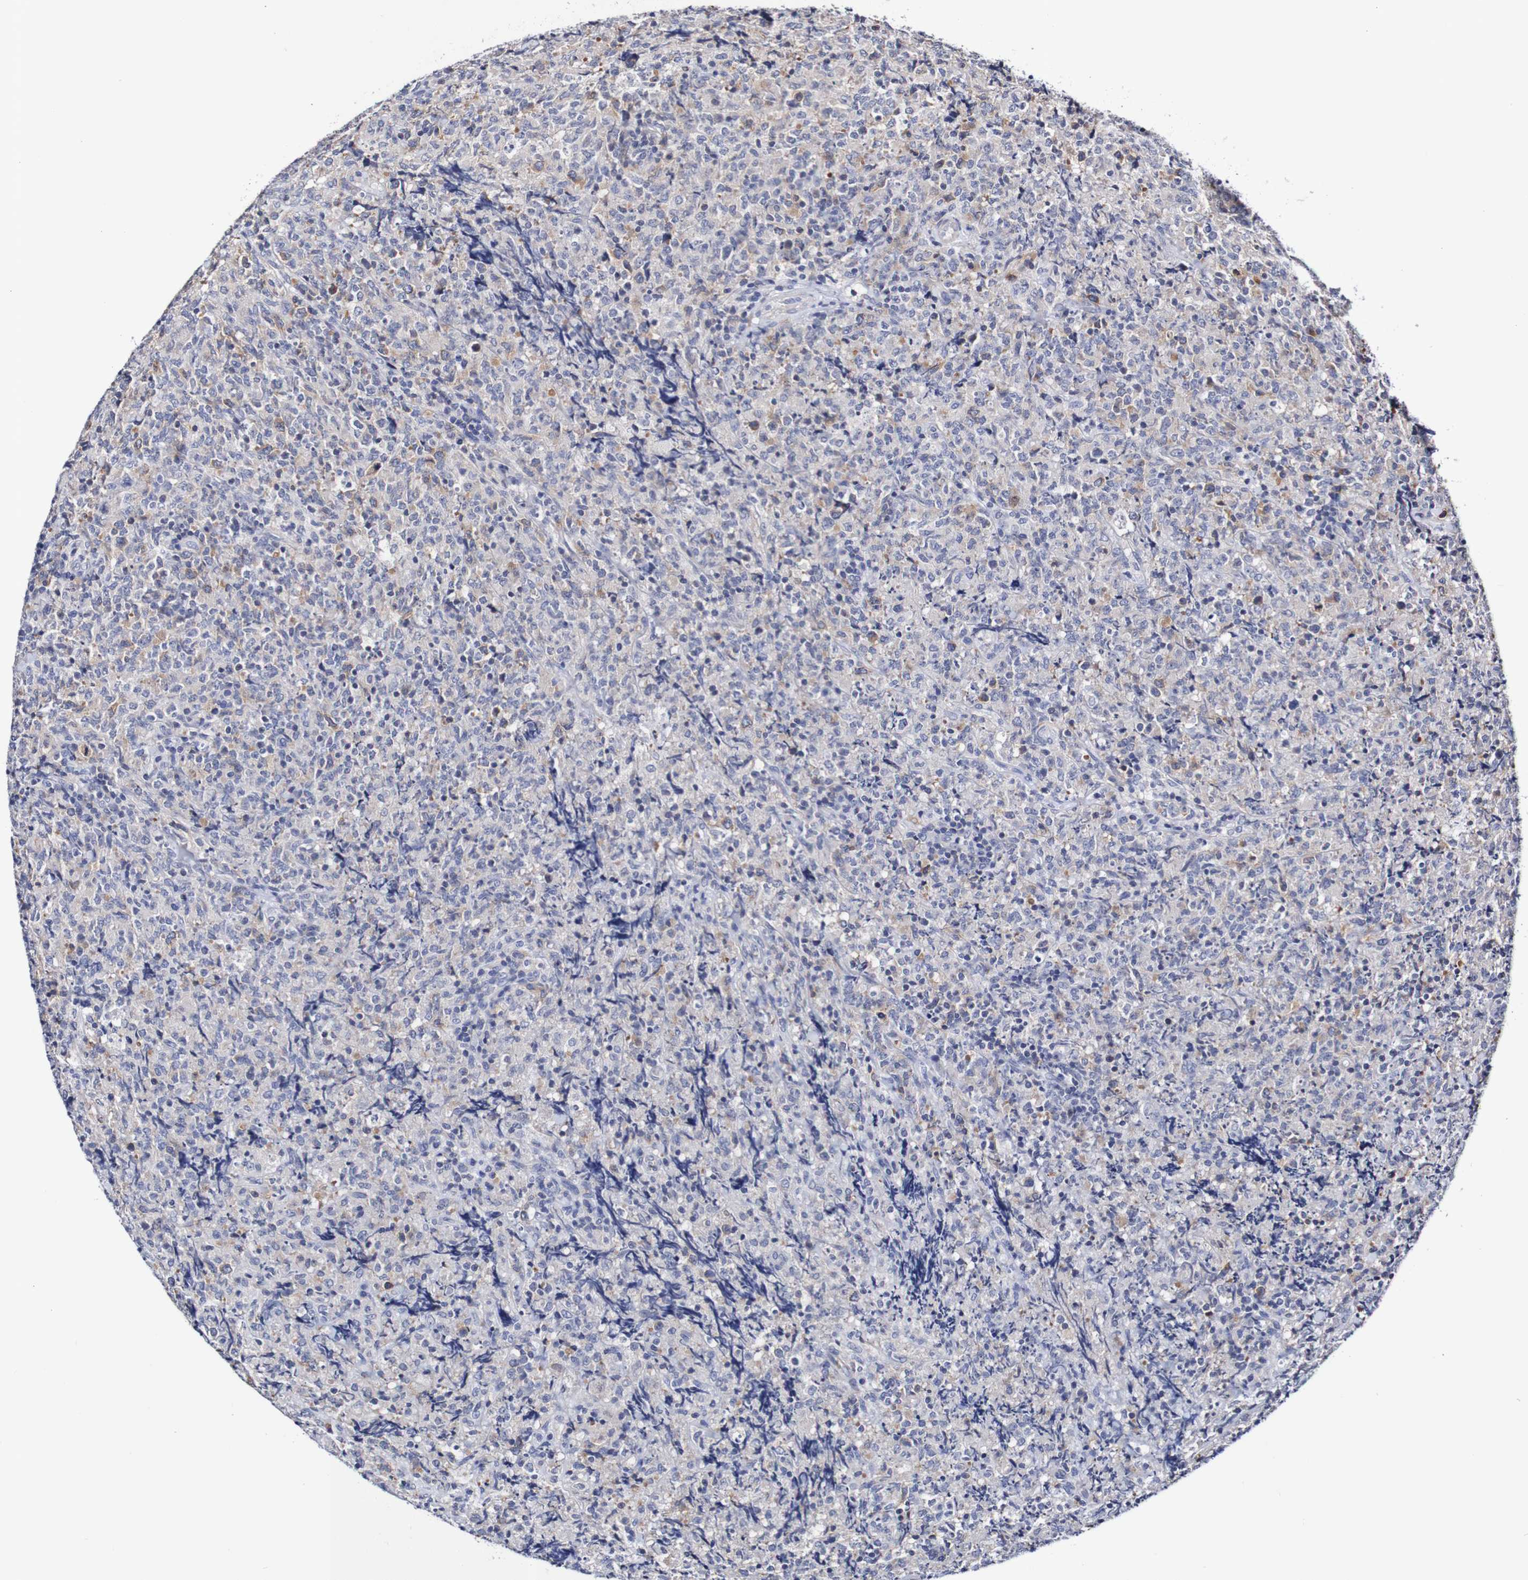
{"staining": {"intensity": "weak", "quantity": "<25%", "location": "cytoplasmic/membranous"}, "tissue": "lymphoma", "cell_type": "Tumor cells", "image_type": "cancer", "snomed": [{"axis": "morphology", "description": "Malignant lymphoma, non-Hodgkin's type, High grade"}, {"axis": "topography", "description": "Tonsil"}], "caption": "This is a histopathology image of IHC staining of high-grade malignant lymphoma, non-Hodgkin's type, which shows no expression in tumor cells.", "gene": "ACVR1C", "patient": {"sex": "female", "age": 36}}